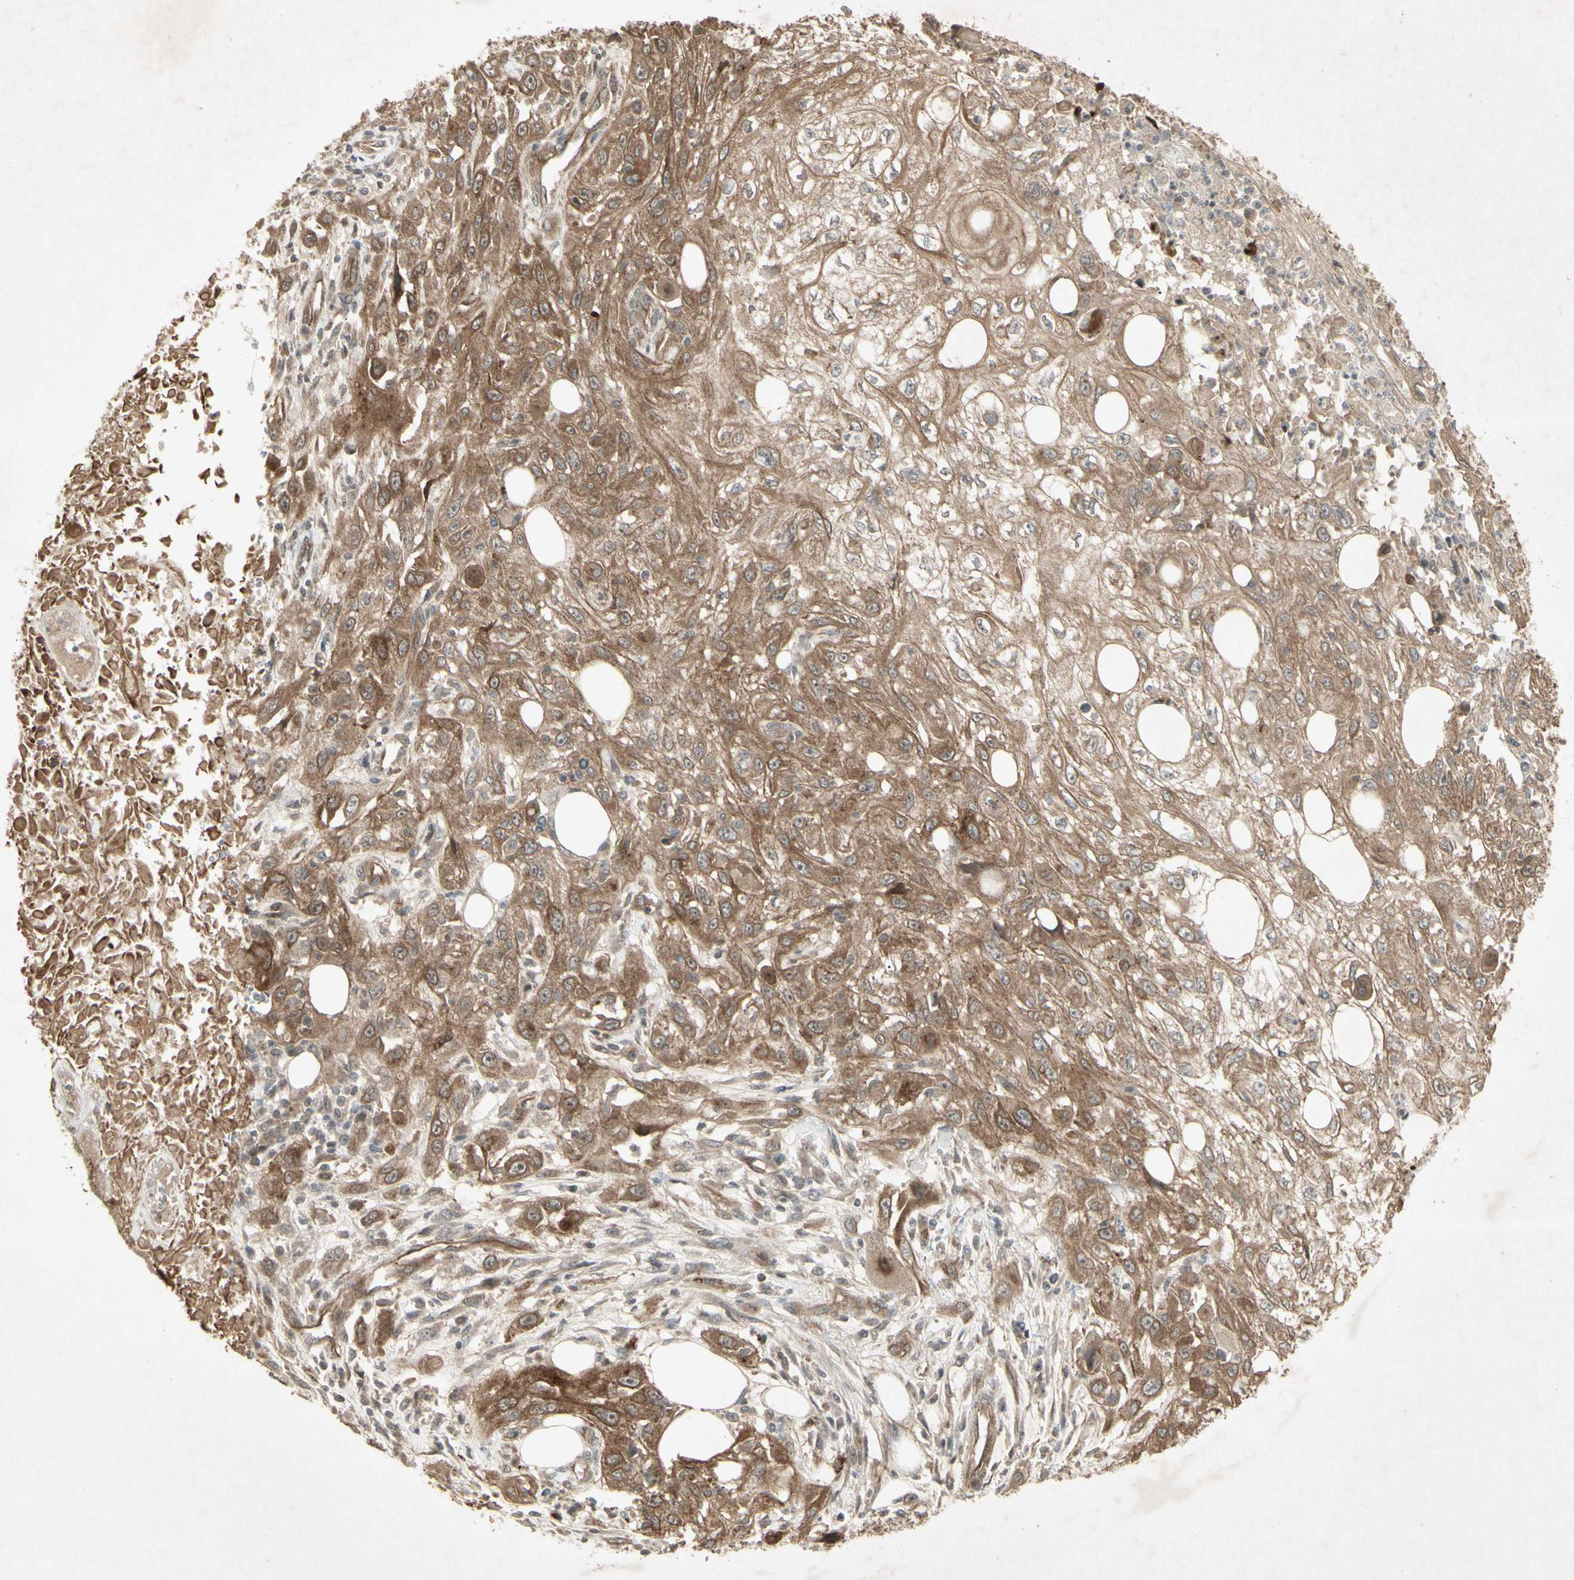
{"staining": {"intensity": "moderate", "quantity": ">75%", "location": "cytoplasmic/membranous"}, "tissue": "skin cancer", "cell_type": "Tumor cells", "image_type": "cancer", "snomed": [{"axis": "morphology", "description": "Squamous cell carcinoma, NOS"}, {"axis": "topography", "description": "Skin"}], "caption": "Skin squamous cell carcinoma stained with a protein marker reveals moderate staining in tumor cells.", "gene": "JAG1", "patient": {"sex": "male", "age": 75}}